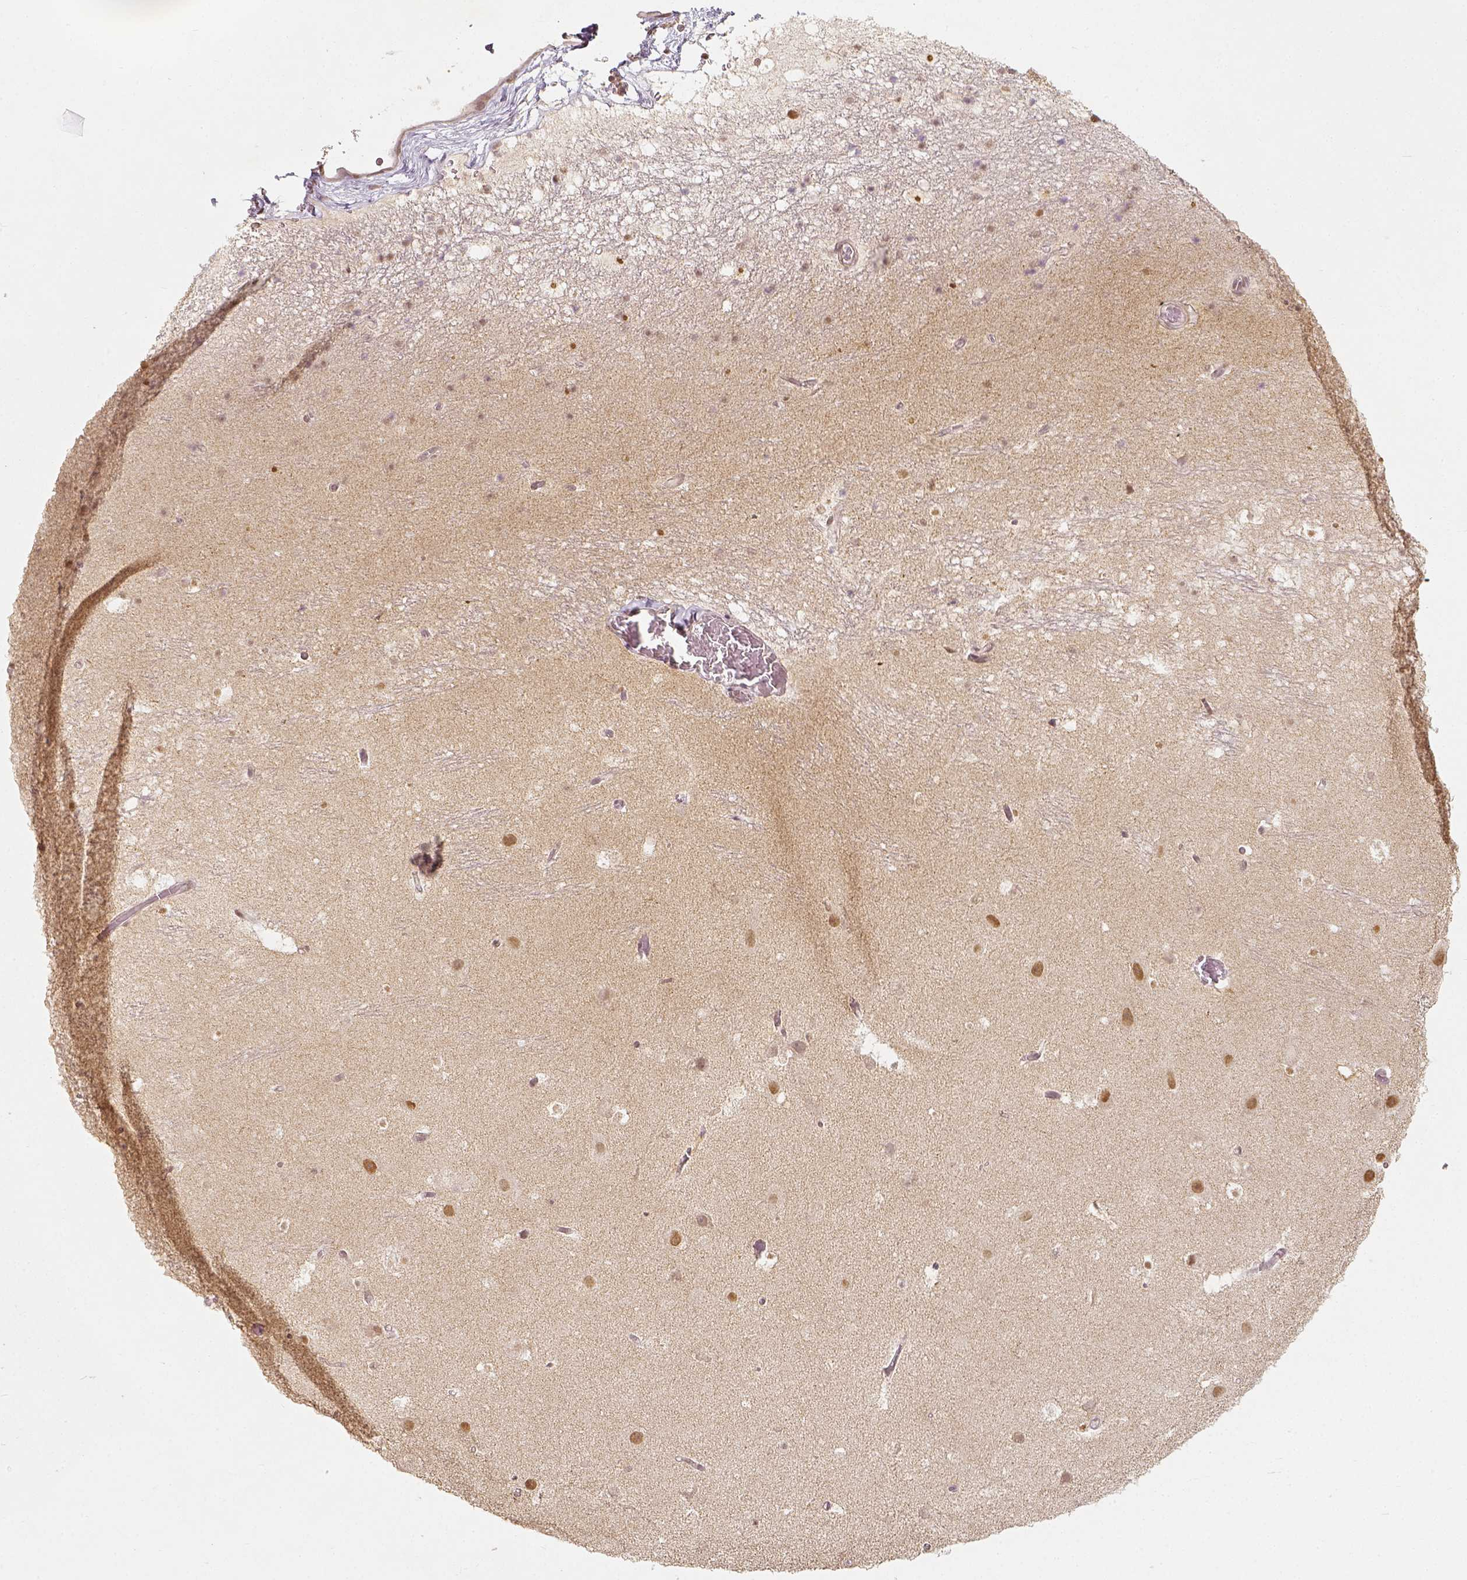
{"staining": {"intensity": "moderate", "quantity": "25%-75%", "location": "nuclear"}, "tissue": "hippocampus", "cell_type": "Glial cells", "image_type": "normal", "snomed": [{"axis": "morphology", "description": "Normal tissue, NOS"}, {"axis": "topography", "description": "Hippocampus"}], "caption": "Protein staining of normal hippocampus shows moderate nuclear staining in about 25%-75% of glial cells.", "gene": "ZMAT3", "patient": {"sex": "male", "age": 26}}